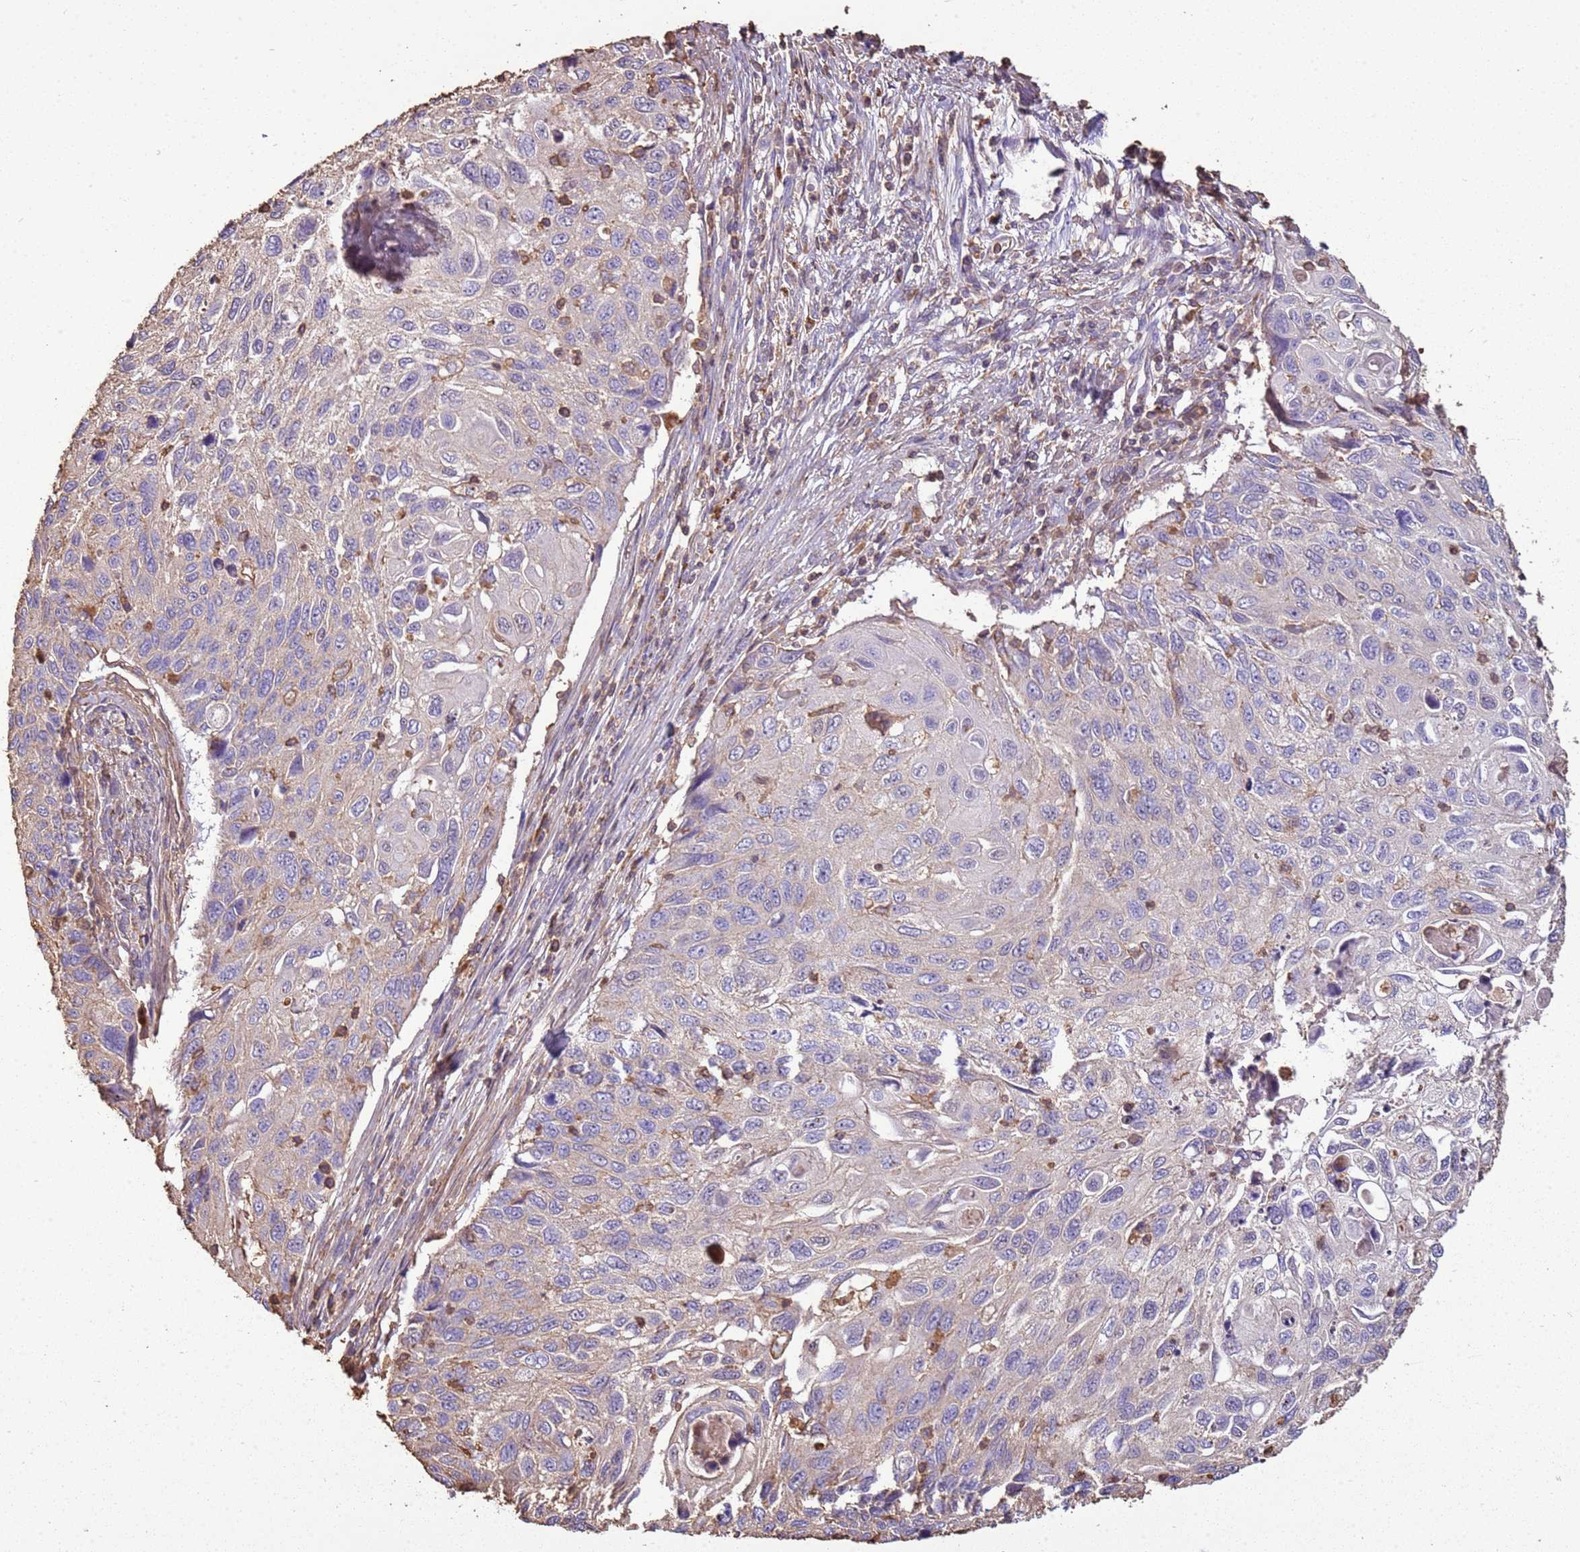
{"staining": {"intensity": "negative", "quantity": "none", "location": "none"}, "tissue": "cervical cancer", "cell_type": "Tumor cells", "image_type": "cancer", "snomed": [{"axis": "morphology", "description": "Squamous cell carcinoma, NOS"}, {"axis": "topography", "description": "Cervix"}], "caption": "An immunohistochemistry (IHC) image of cervical squamous cell carcinoma is shown. There is no staining in tumor cells of cervical squamous cell carcinoma. The staining is performed using DAB brown chromogen with nuclei counter-stained in using hematoxylin.", "gene": "ARL10", "patient": {"sex": "female", "age": 70}}